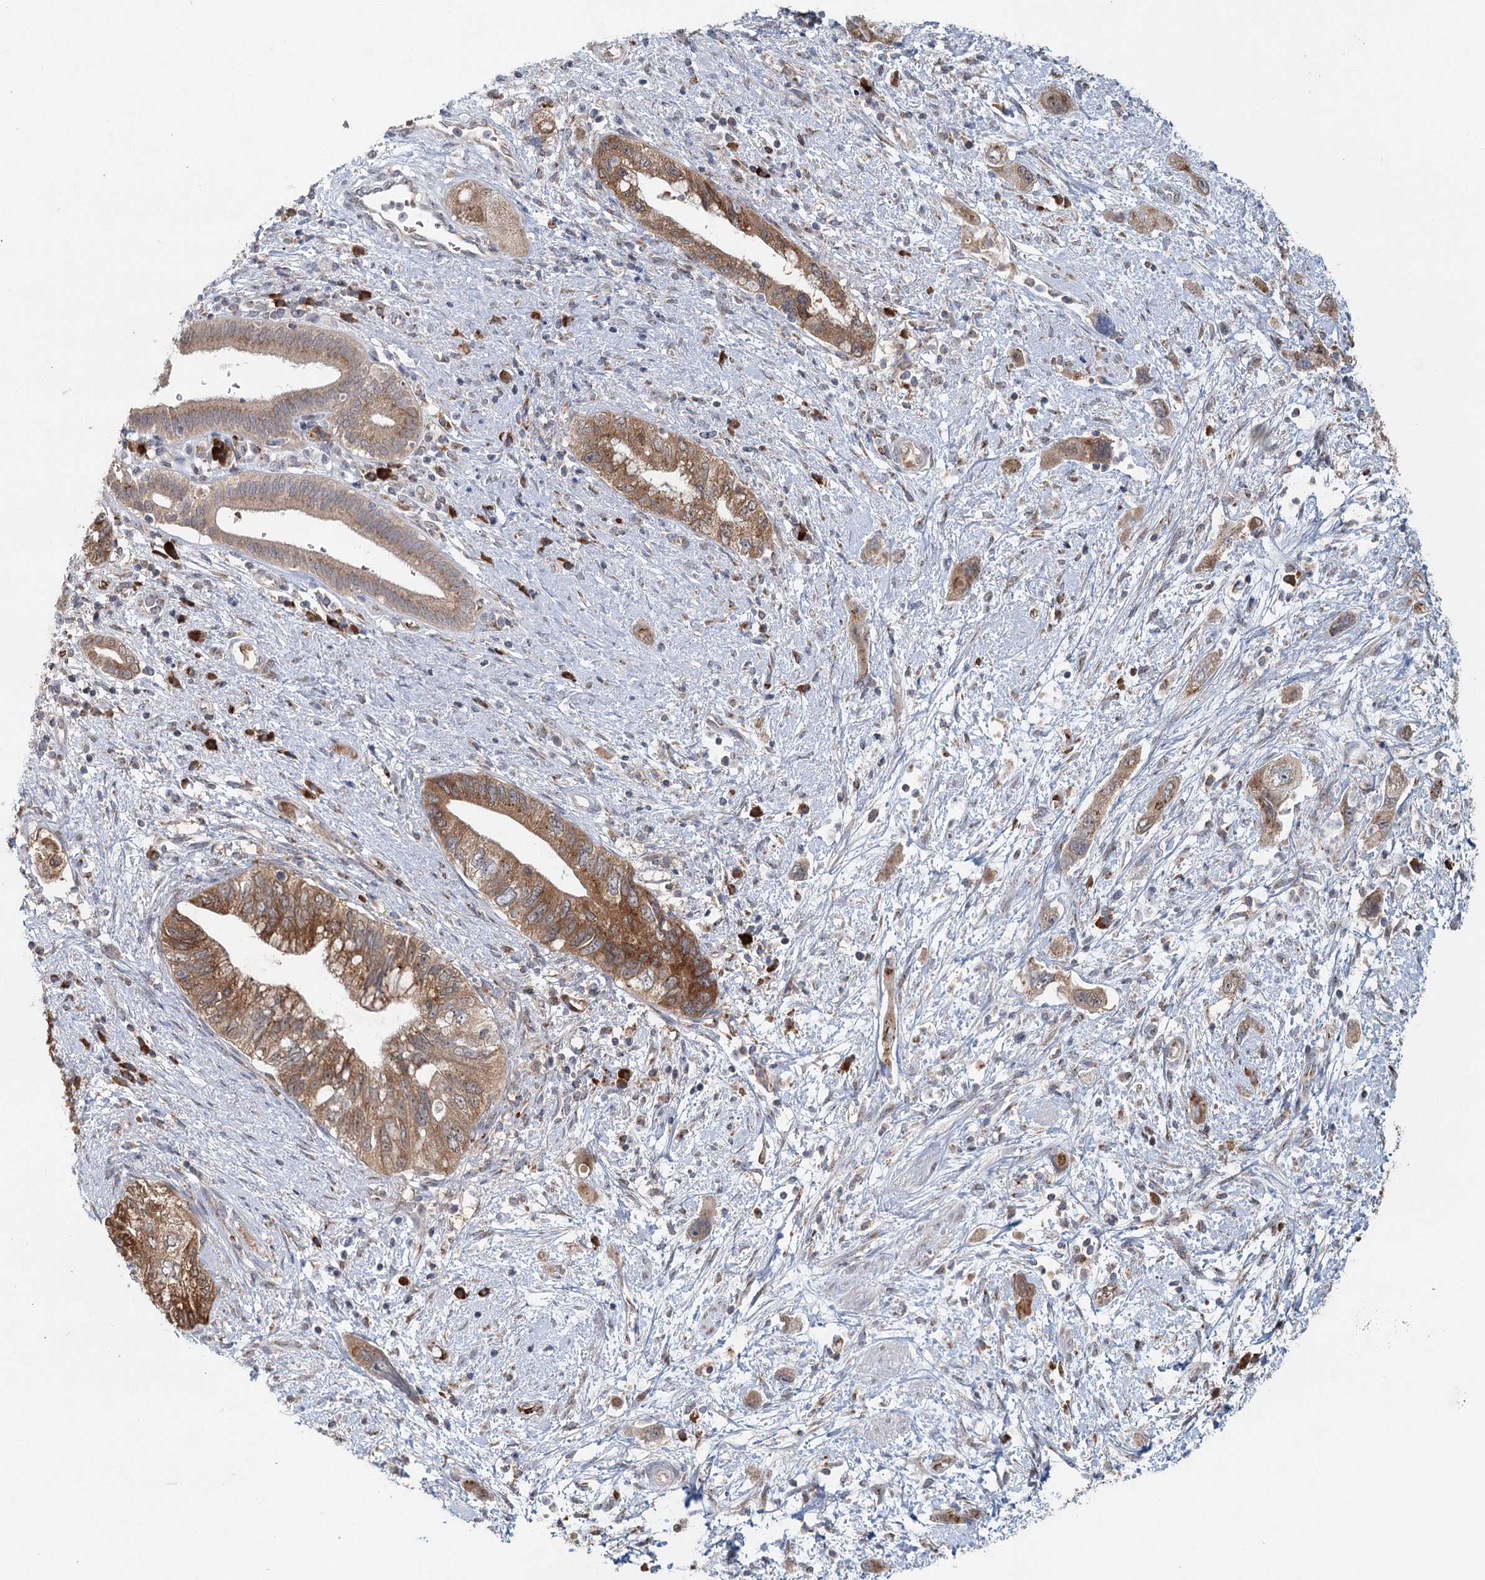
{"staining": {"intensity": "moderate", "quantity": ">75%", "location": "cytoplasmic/membranous"}, "tissue": "pancreatic cancer", "cell_type": "Tumor cells", "image_type": "cancer", "snomed": [{"axis": "morphology", "description": "Adenocarcinoma, NOS"}, {"axis": "topography", "description": "Pancreas"}], "caption": "The histopathology image exhibits immunohistochemical staining of pancreatic cancer (adenocarcinoma). There is moderate cytoplasmic/membranous expression is present in about >75% of tumor cells. The staining was performed using DAB to visualize the protein expression in brown, while the nuclei were stained in blue with hematoxylin (Magnification: 20x).", "gene": "ADK", "patient": {"sex": "female", "age": 73}}